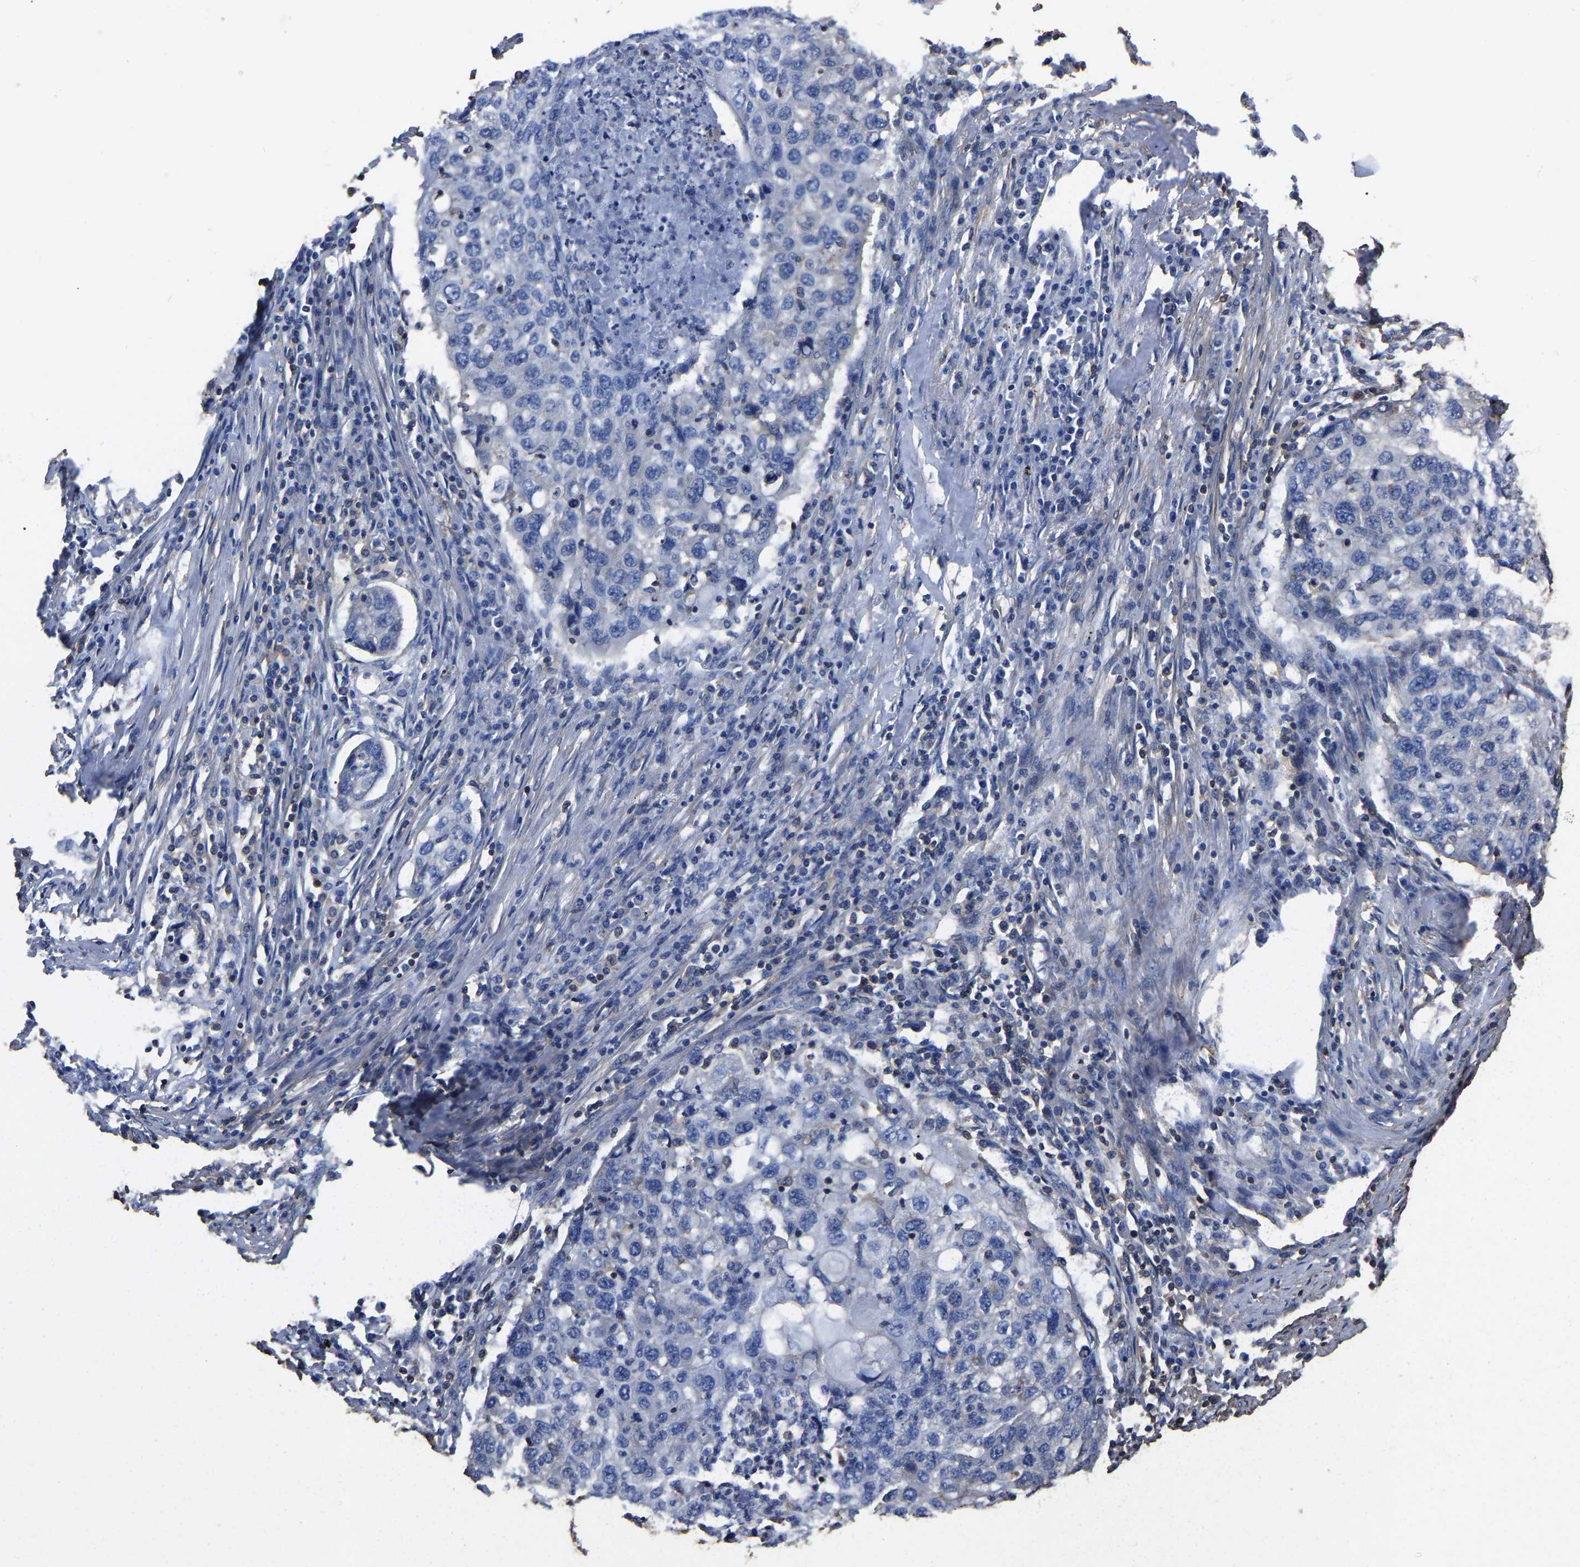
{"staining": {"intensity": "negative", "quantity": "none", "location": "none"}, "tissue": "lung cancer", "cell_type": "Tumor cells", "image_type": "cancer", "snomed": [{"axis": "morphology", "description": "Squamous cell carcinoma, NOS"}, {"axis": "topography", "description": "Lung"}], "caption": "IHC image of neoplastic tissue: human lung cancer (squamous cell carcinoma) stained with DAB reveals no significant protein staining in tumor cells.", "gene": "ARMT1", "patient": {"sex": "female", "age": 63}}